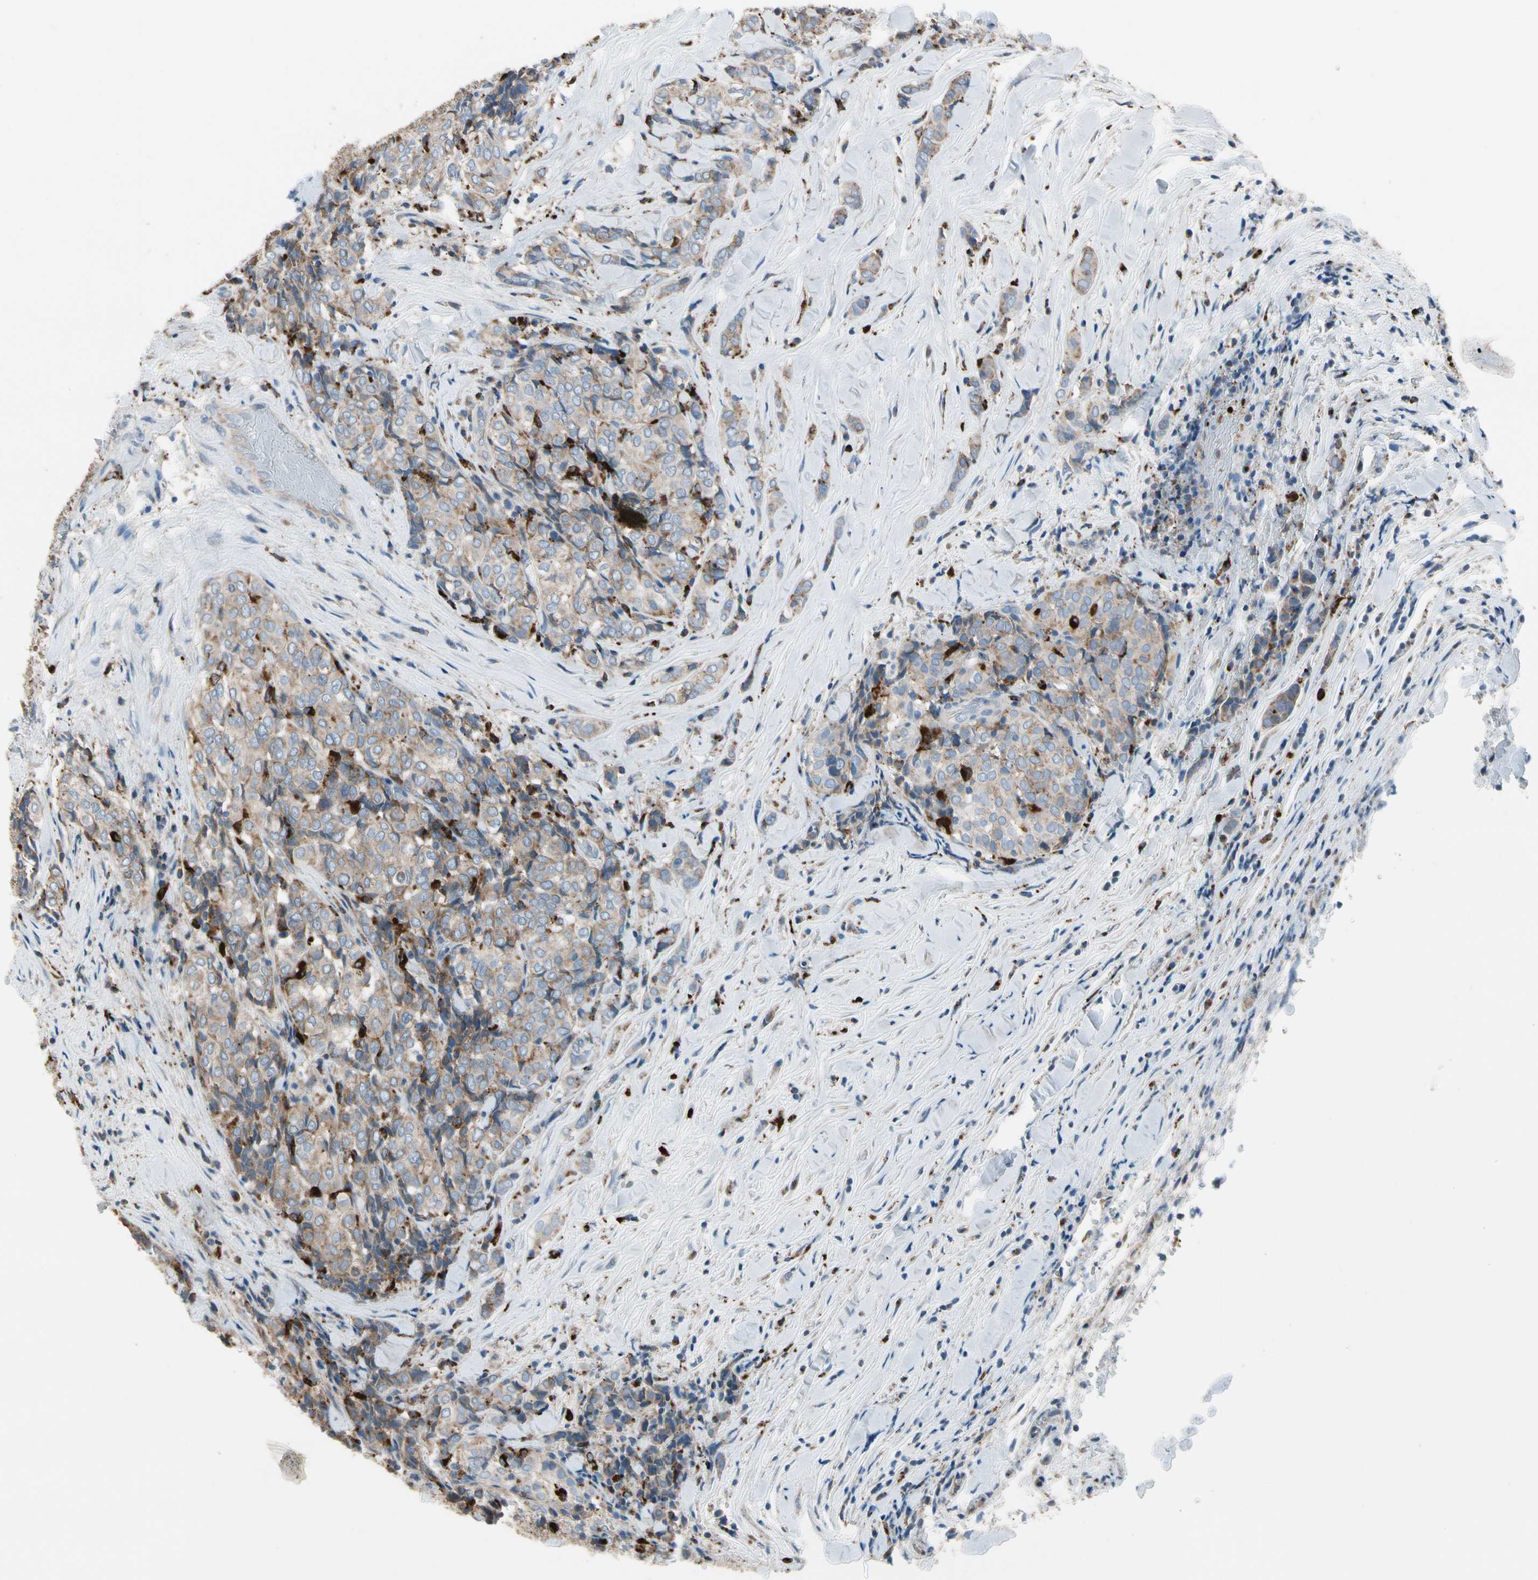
{"staining": {"intensity": "weak", "quantity": "25%-75%", "location": "cytoplasmic/membranous"}, "tissue": "thyroid cancer", "cell_type": "Tumor cells", "image_type": "cancer", "snomed": [{"axis": "morphology", "description": "Normal tissue, NOS"}, {"axis": "morphology", "description": "Papillary adenocarcinoma, NOS"}, {"axis": "topography", "description": "Thyroid gland"}], "caption": "Papillary adenocarcinoma (thyroid) stained with immunohistochemistry reveals weak cytoplasmic/membranous expression in approximately 25%-75% of tumor cells.", "gene": "GM2A", "patient": {"sex": "female", "age": 30}}